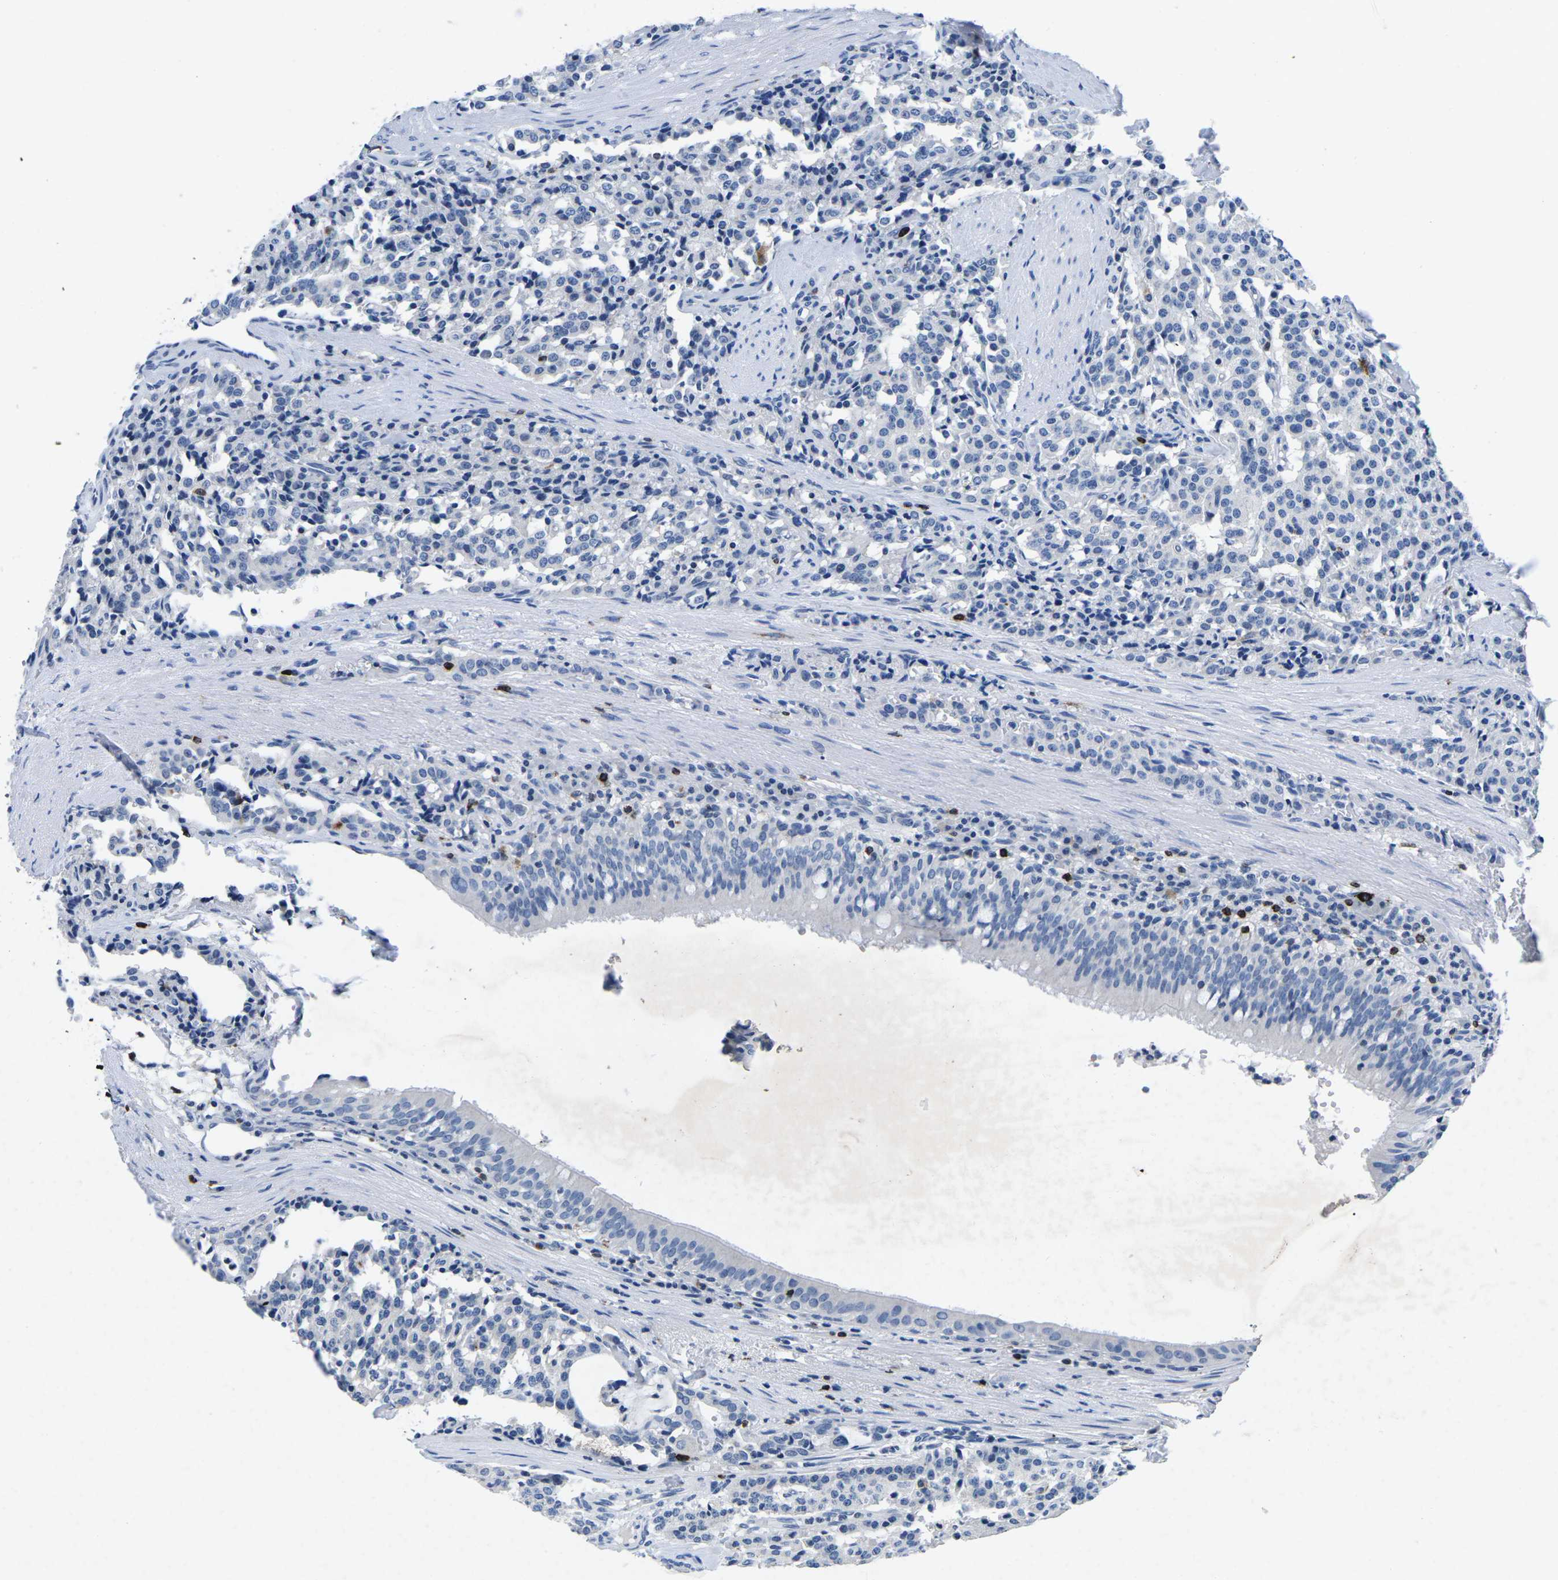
{"staining": {"intensity": "negative", "quantity": "none", "location": "none"}, "tissue": "carcinoid", "cell_type": "Tumor cells", "image_type": "cancer", "snomed": [{"axis": "morphology", "description": "Carcinoid, malignant, NOS"}, {"axis": "topography", "description": "Lung"}], "caption": "This is an immunohistochemistry micrograph of carcinoid. There is no positivity in tumor cells.", "gene": "CTSW", "patient": {"sex": "male", "age": 30}}